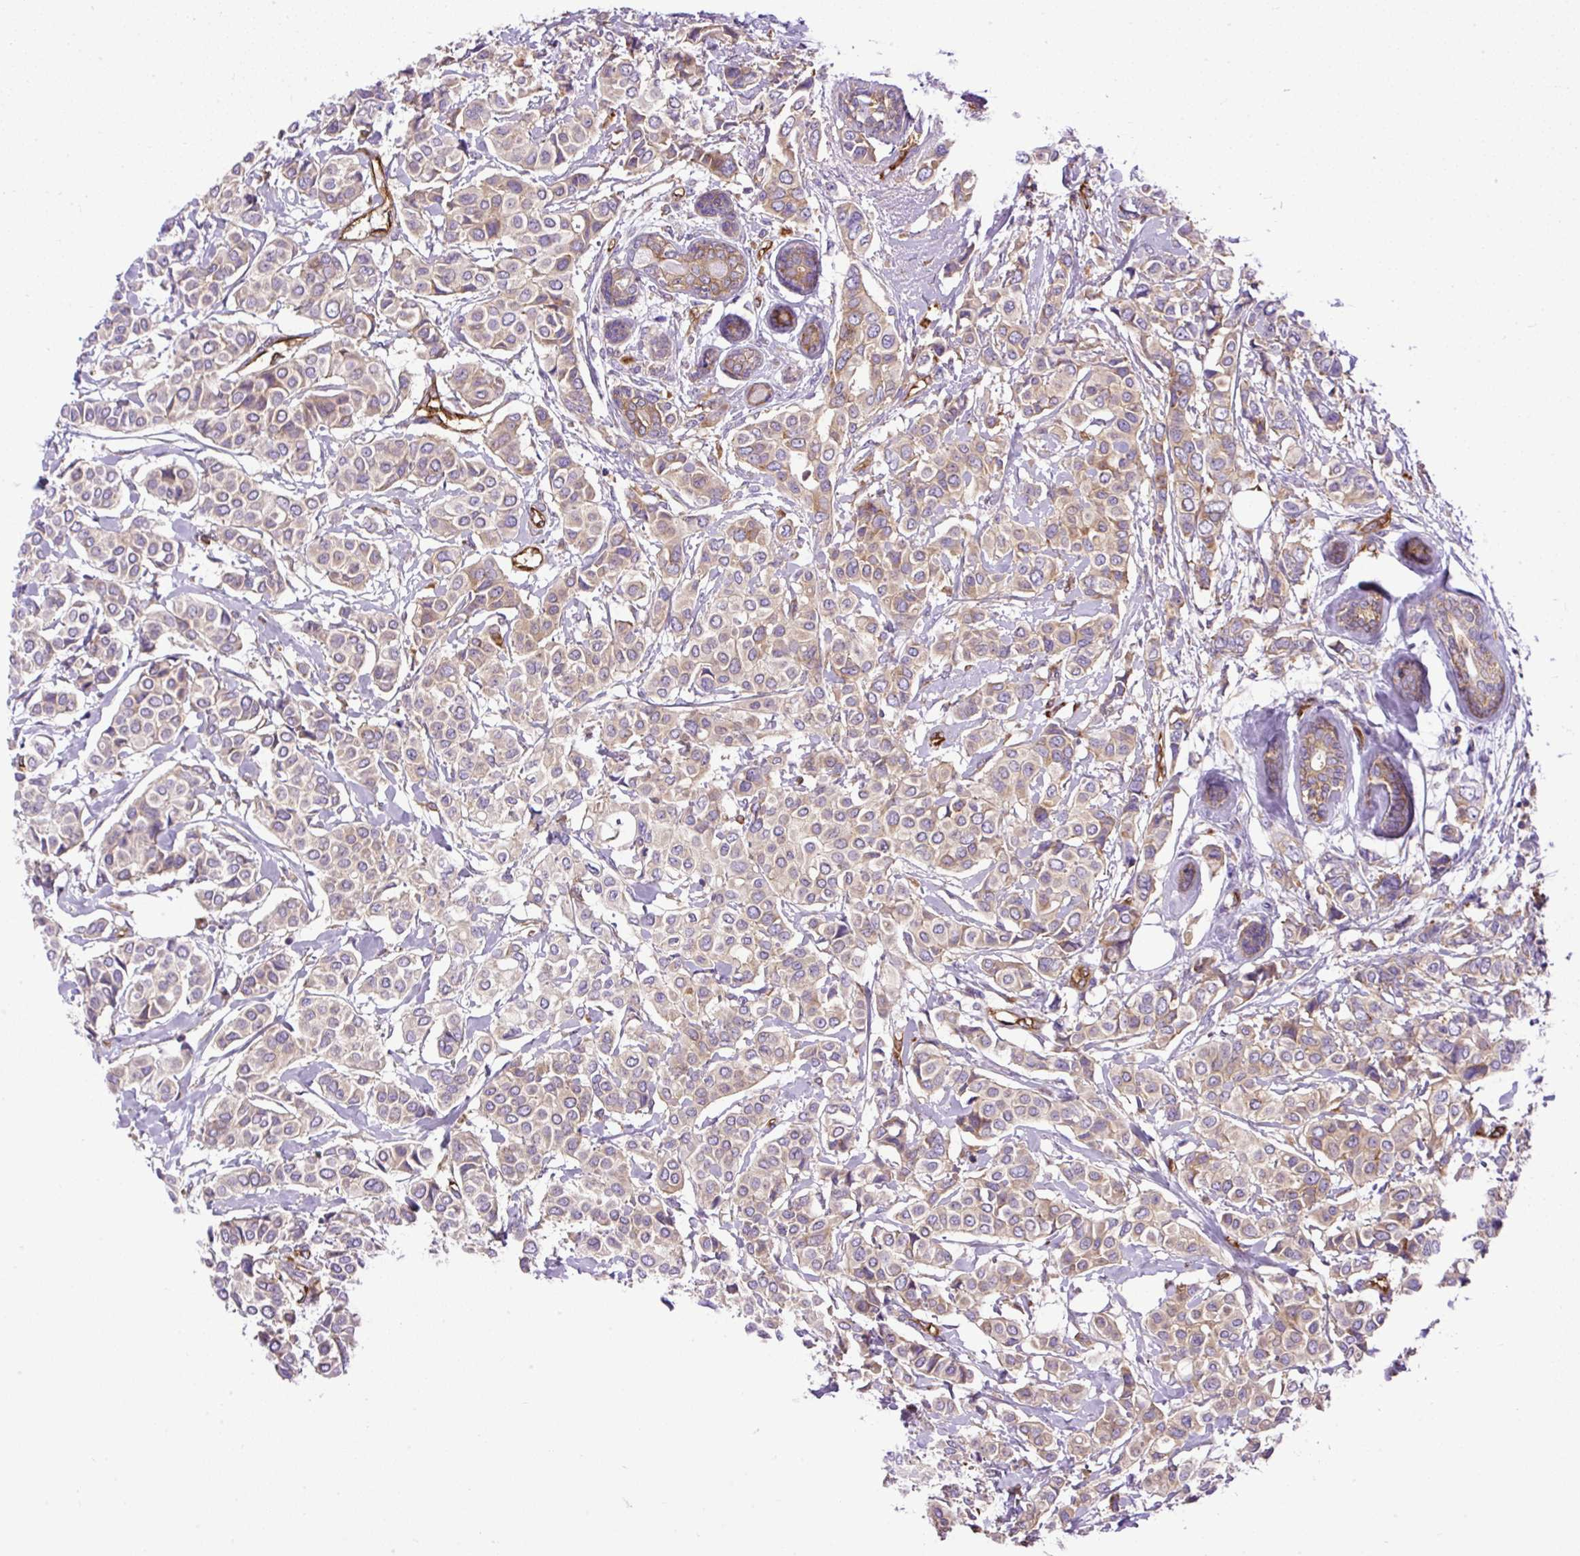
{"staining": {"intensity": "weak", "quantity": "25%-75%", "location": "cytoplasmic/membranous"}, "tissue": "breast cancer", "cell_type": "Tumor cells", "image_type": "cancer", "snomed": [{"axis": "morphology", "description": "Lobular carcinoma"}, {"axis": "topography", "description": "Breast"}], "caption": "Human breast cancer stained with a protein marker exhibits weak staining in tumor cells.", "gene": "MAP1S", "patient": {"sex": "female", "age": 51}}